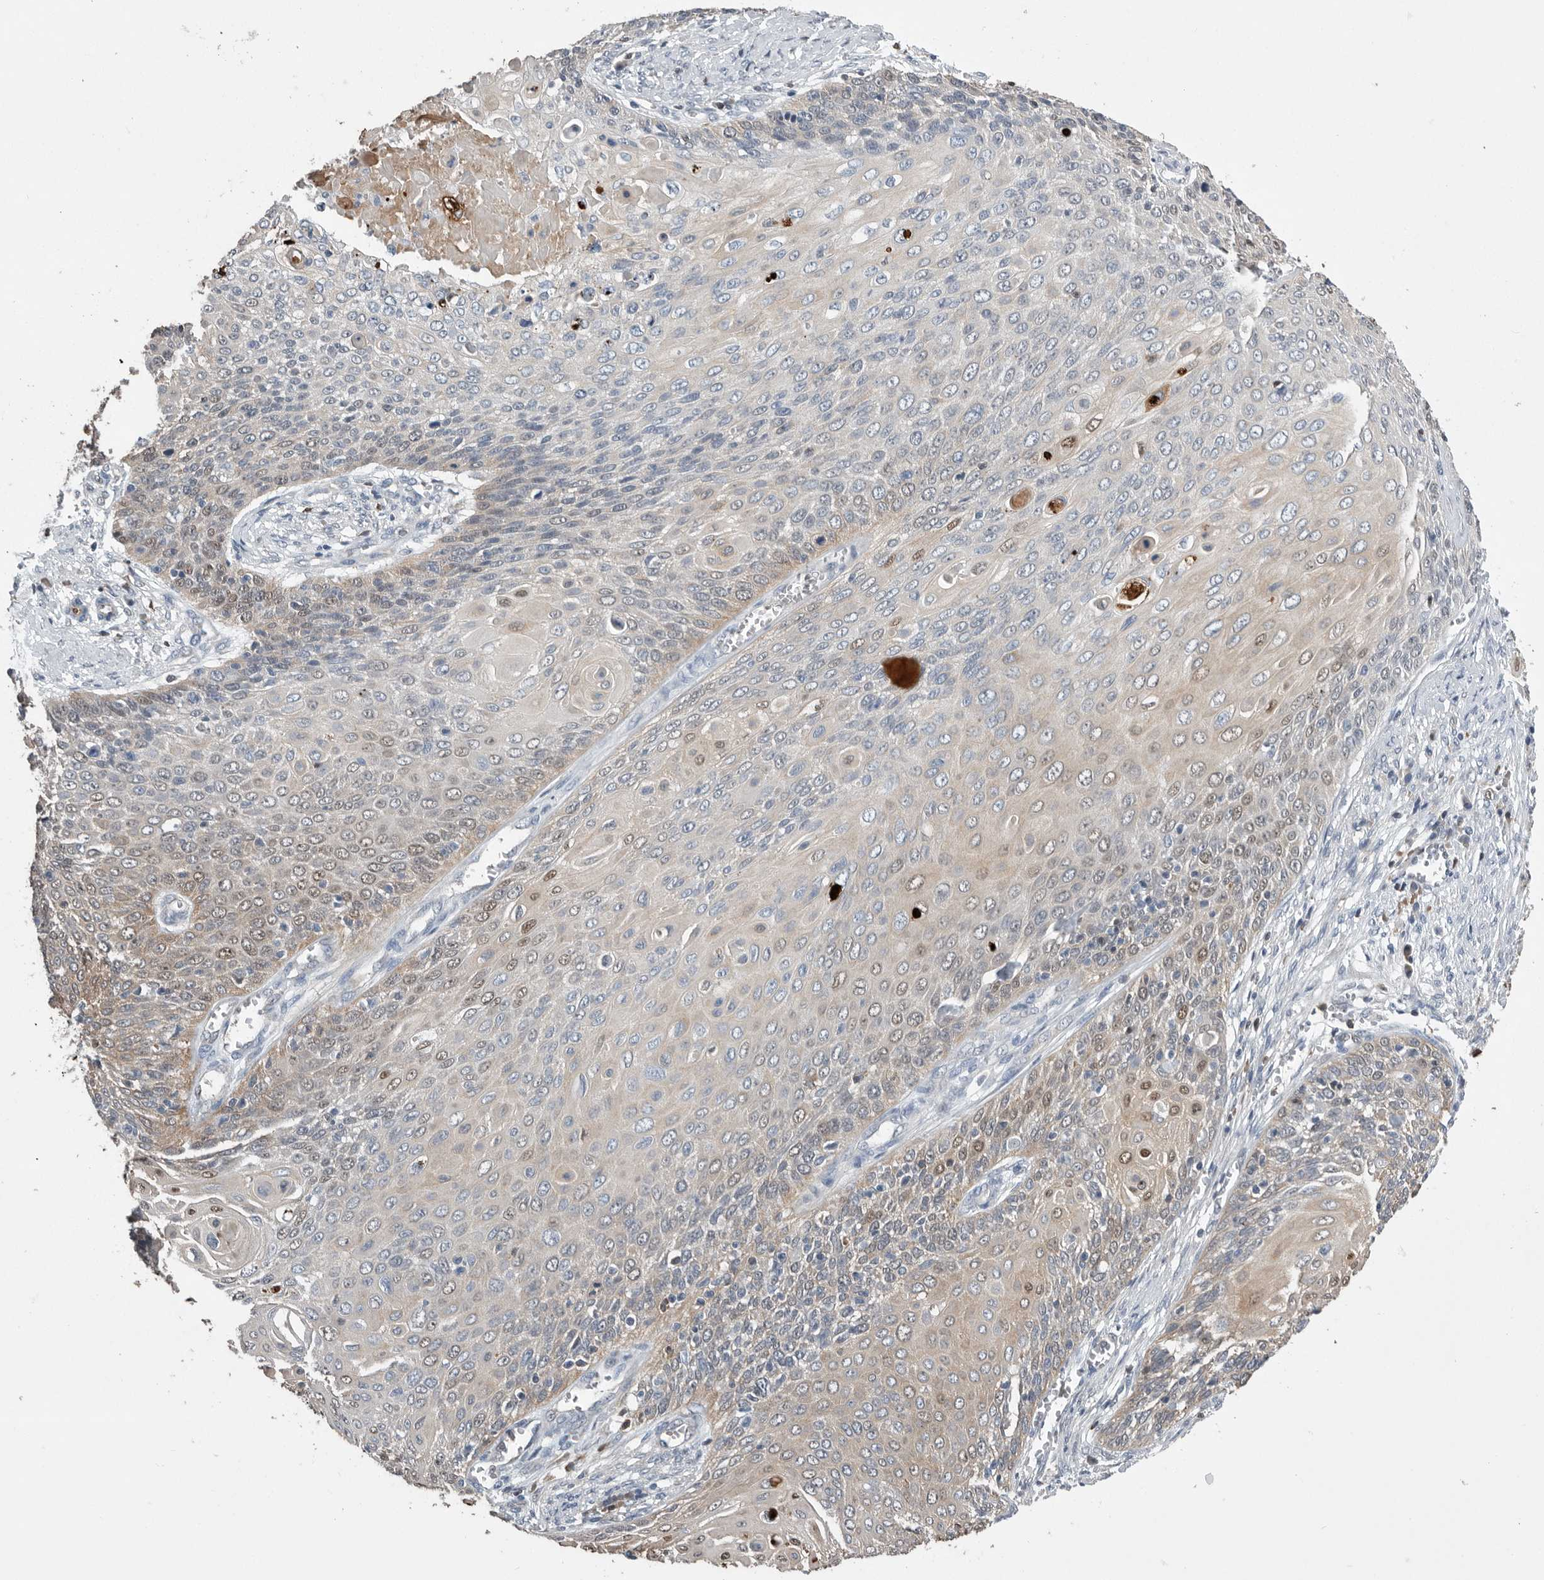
{"staining": {"intensity": "weak", "quantity": "<25%", "location": "cytoplasmic/membranous,nuclear"}, "tissue": "cervical cancer", "cell_type": "Tumor cells", "image_type": "cancer", "snomed": [{"axis": "morphology", "description": "Squamous cell carcinoma, NOS"}, {"axis": "topography", "description": "Cervix"}], "caption": "IHC of human squamous cell carcinoma (cervical) demonstrates no expression in tumor cells.", "gene": "PDCD4", "patient": {"sex": "female", "age": 39}}